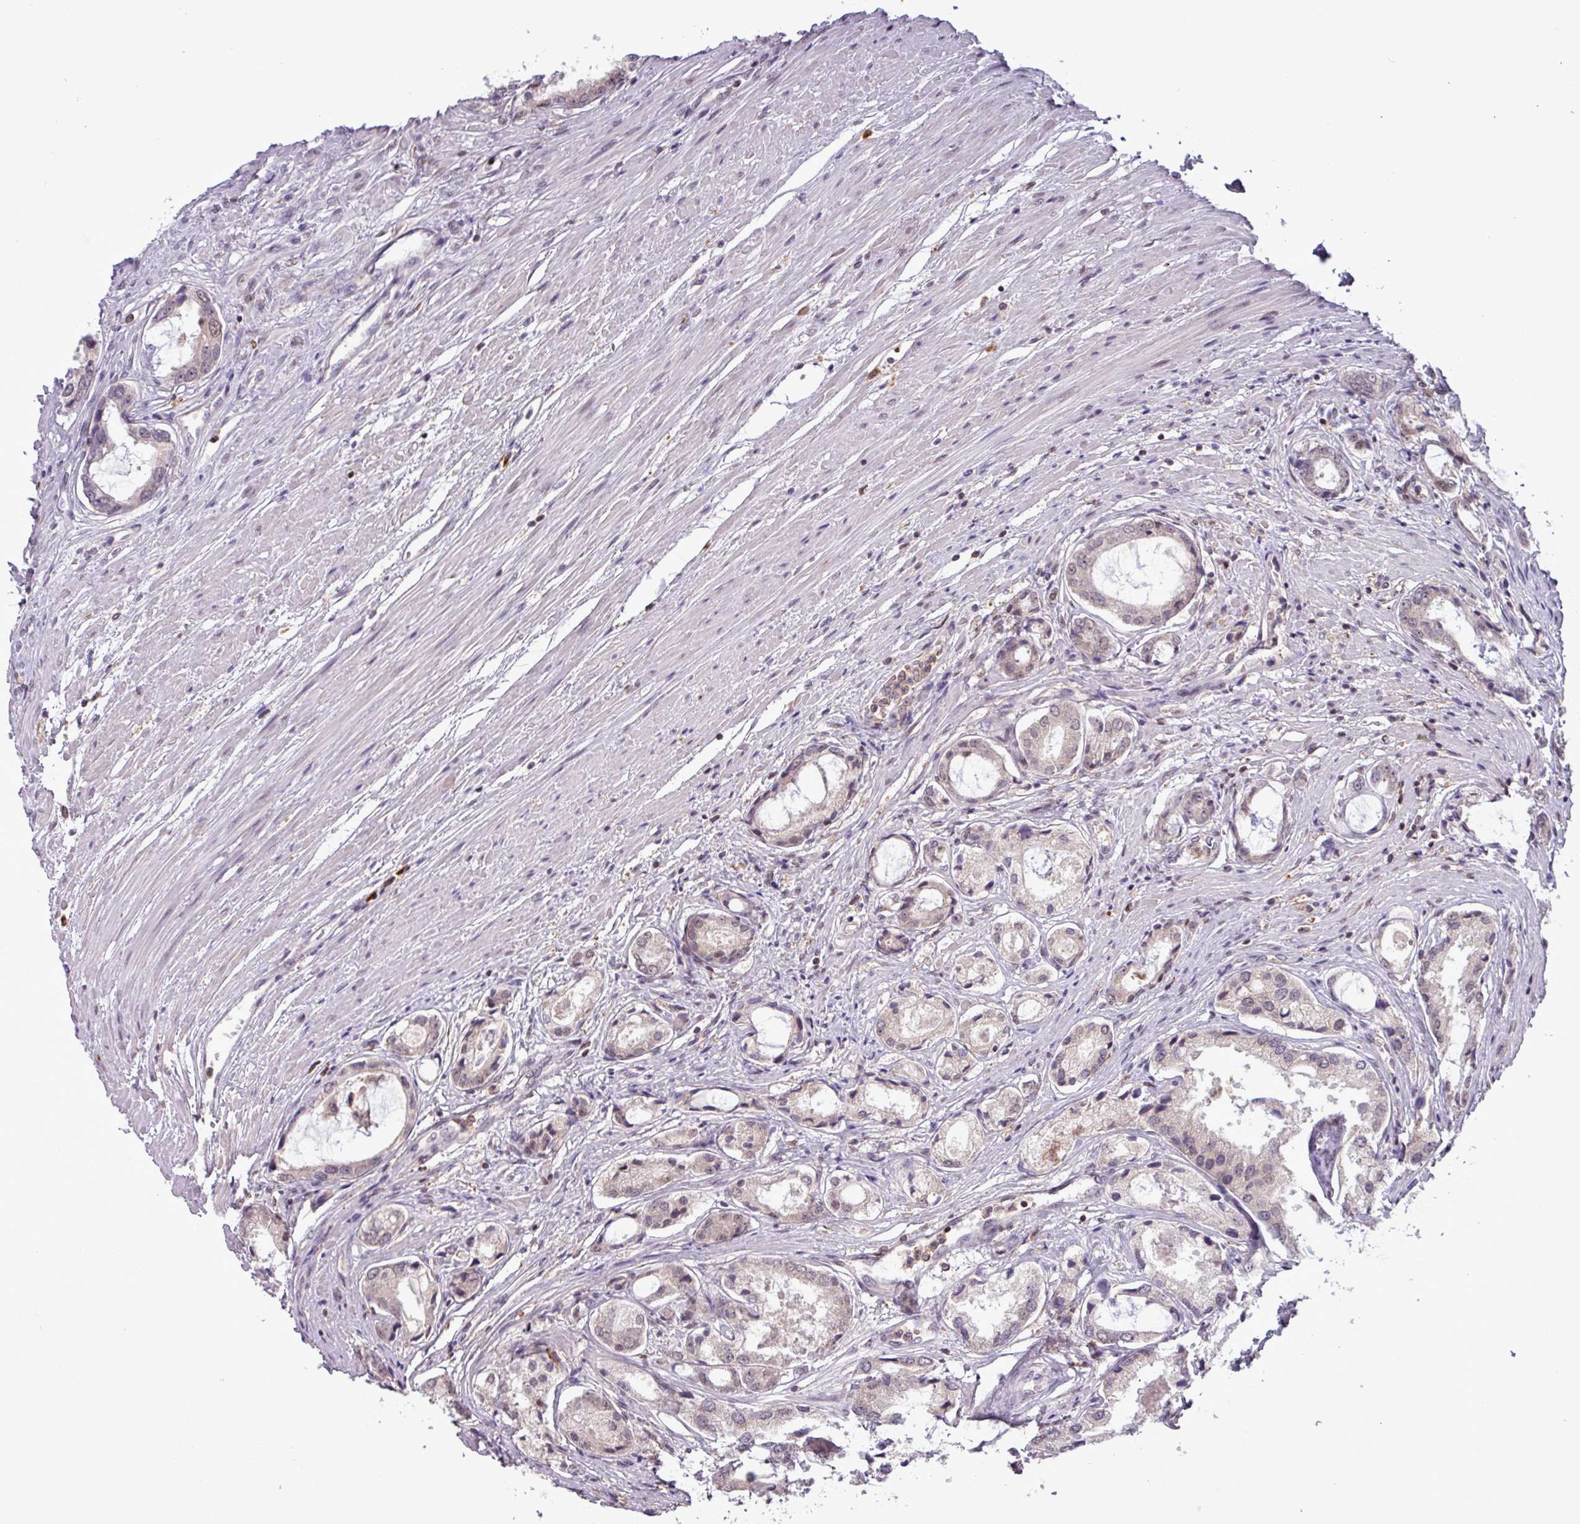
{"staining": {"intensity": "weak", "quantity": "<25%", "location": "nuclear"}, "tissue": "prostate cancer", "cell_type": "Tumor cells", "image_type": "cancer", "snomed": [{"axis": "morphology", "description": "Adenocarcinoma, Low grade"}, {"axis": "topography", "description": "Prostate"}], "caption": "This is a photomicrograph of immunohistochemistry staining of prostate cancer (adenocarcinoma (low-grade)), which shows no staining in tumor cells.", "gene": "PRRX1", "patient": {"sex": "male", "age": 68}}